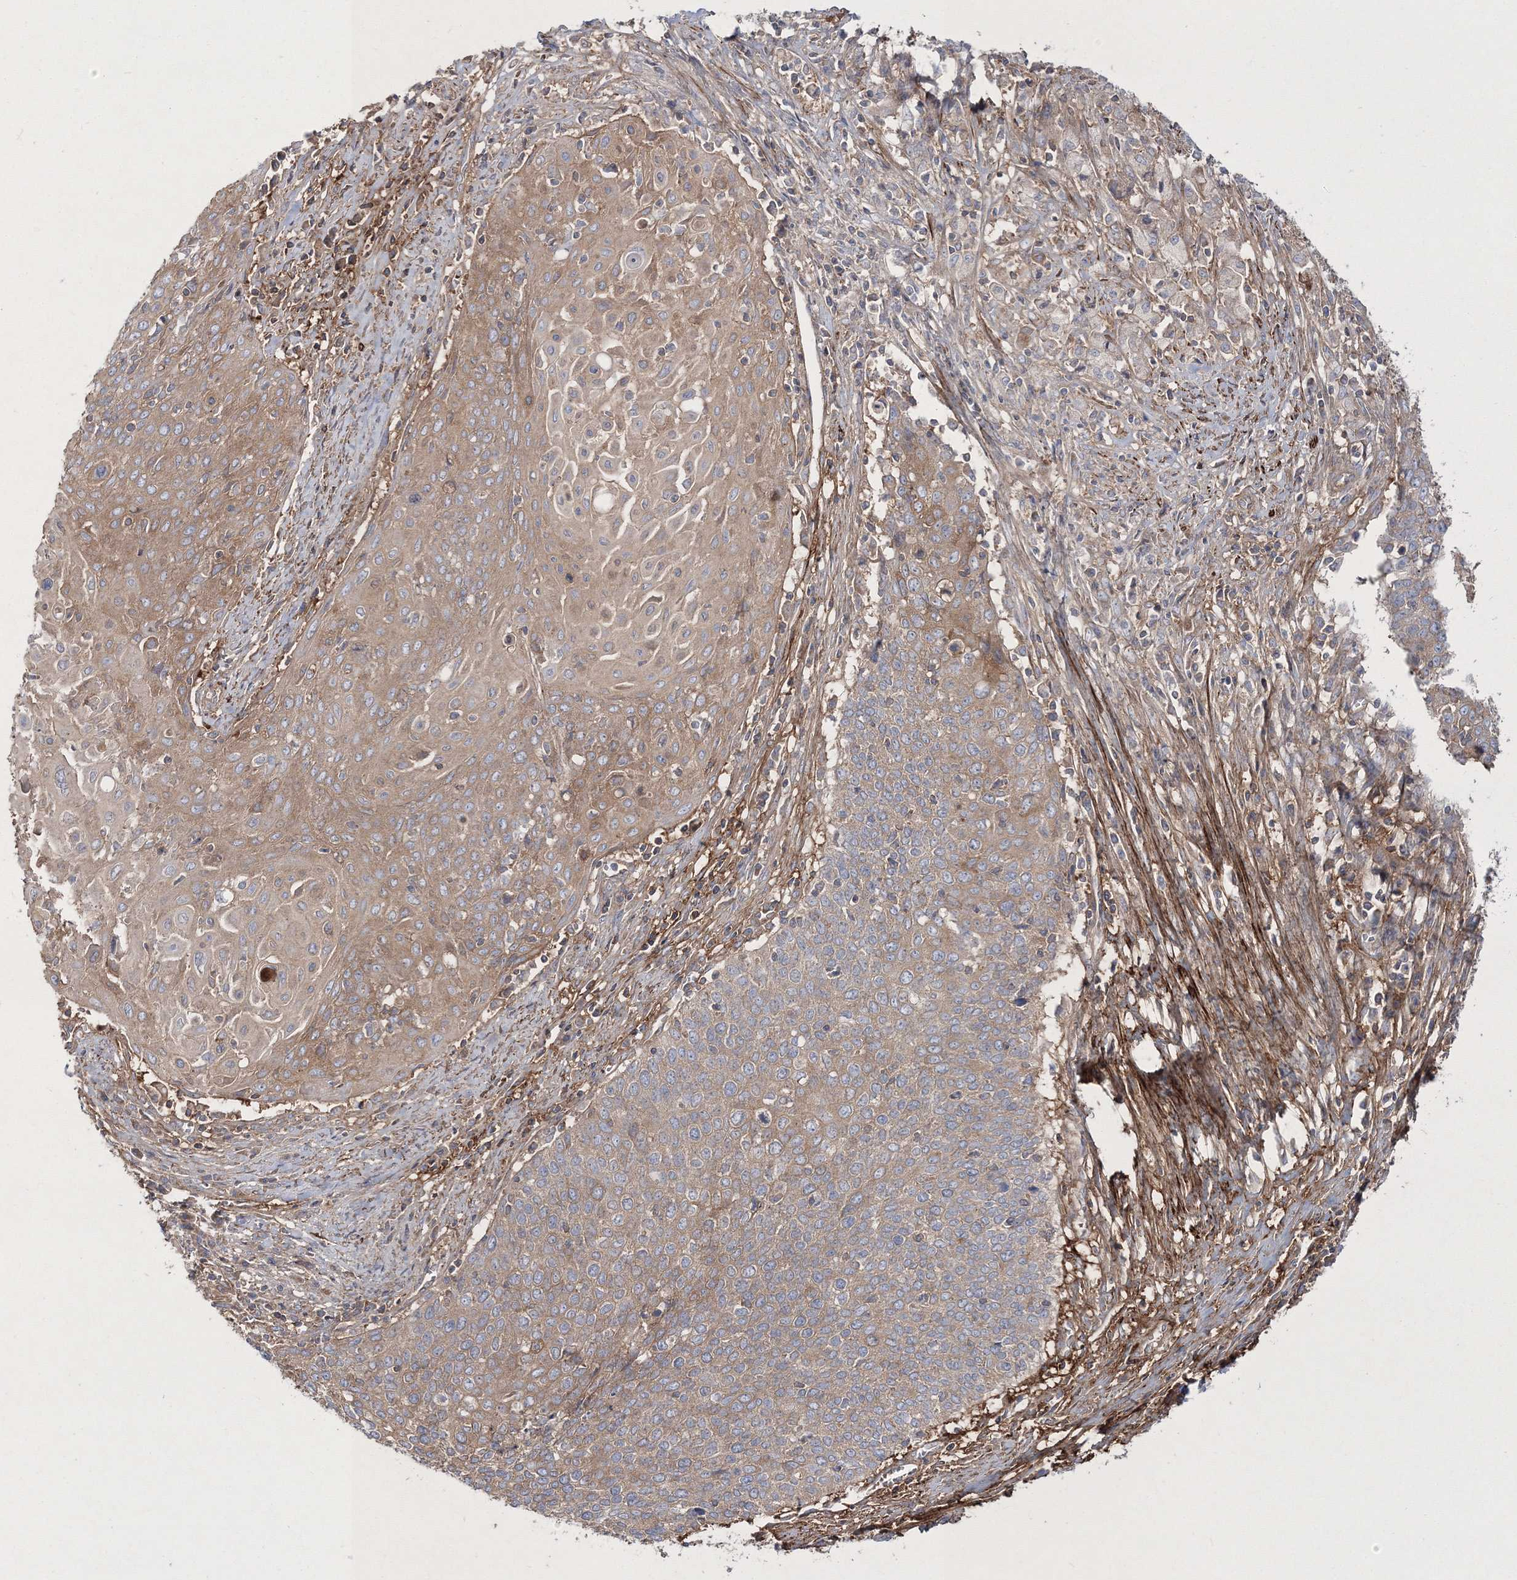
{"staining": {"intensity": "weak", "quantity": ">75%", "location": "cytoplasmic/membranous"}, "tissue": "cervical cancer", "cell_type": "Tumor cells", "image_type": "cancer", "snomed": [{"axis": "morphology", "description": "Squamous cell carcinoma, NOS"}, {"axis": "topography", "description": "Cervix"}], "caption": "Human squamous cell carcinoma (cervical) stained with a protein marker shows weak staining in tumor cells.", "gene": "ZSWIM6", "patient": {"sex": "female", "age": 39}}